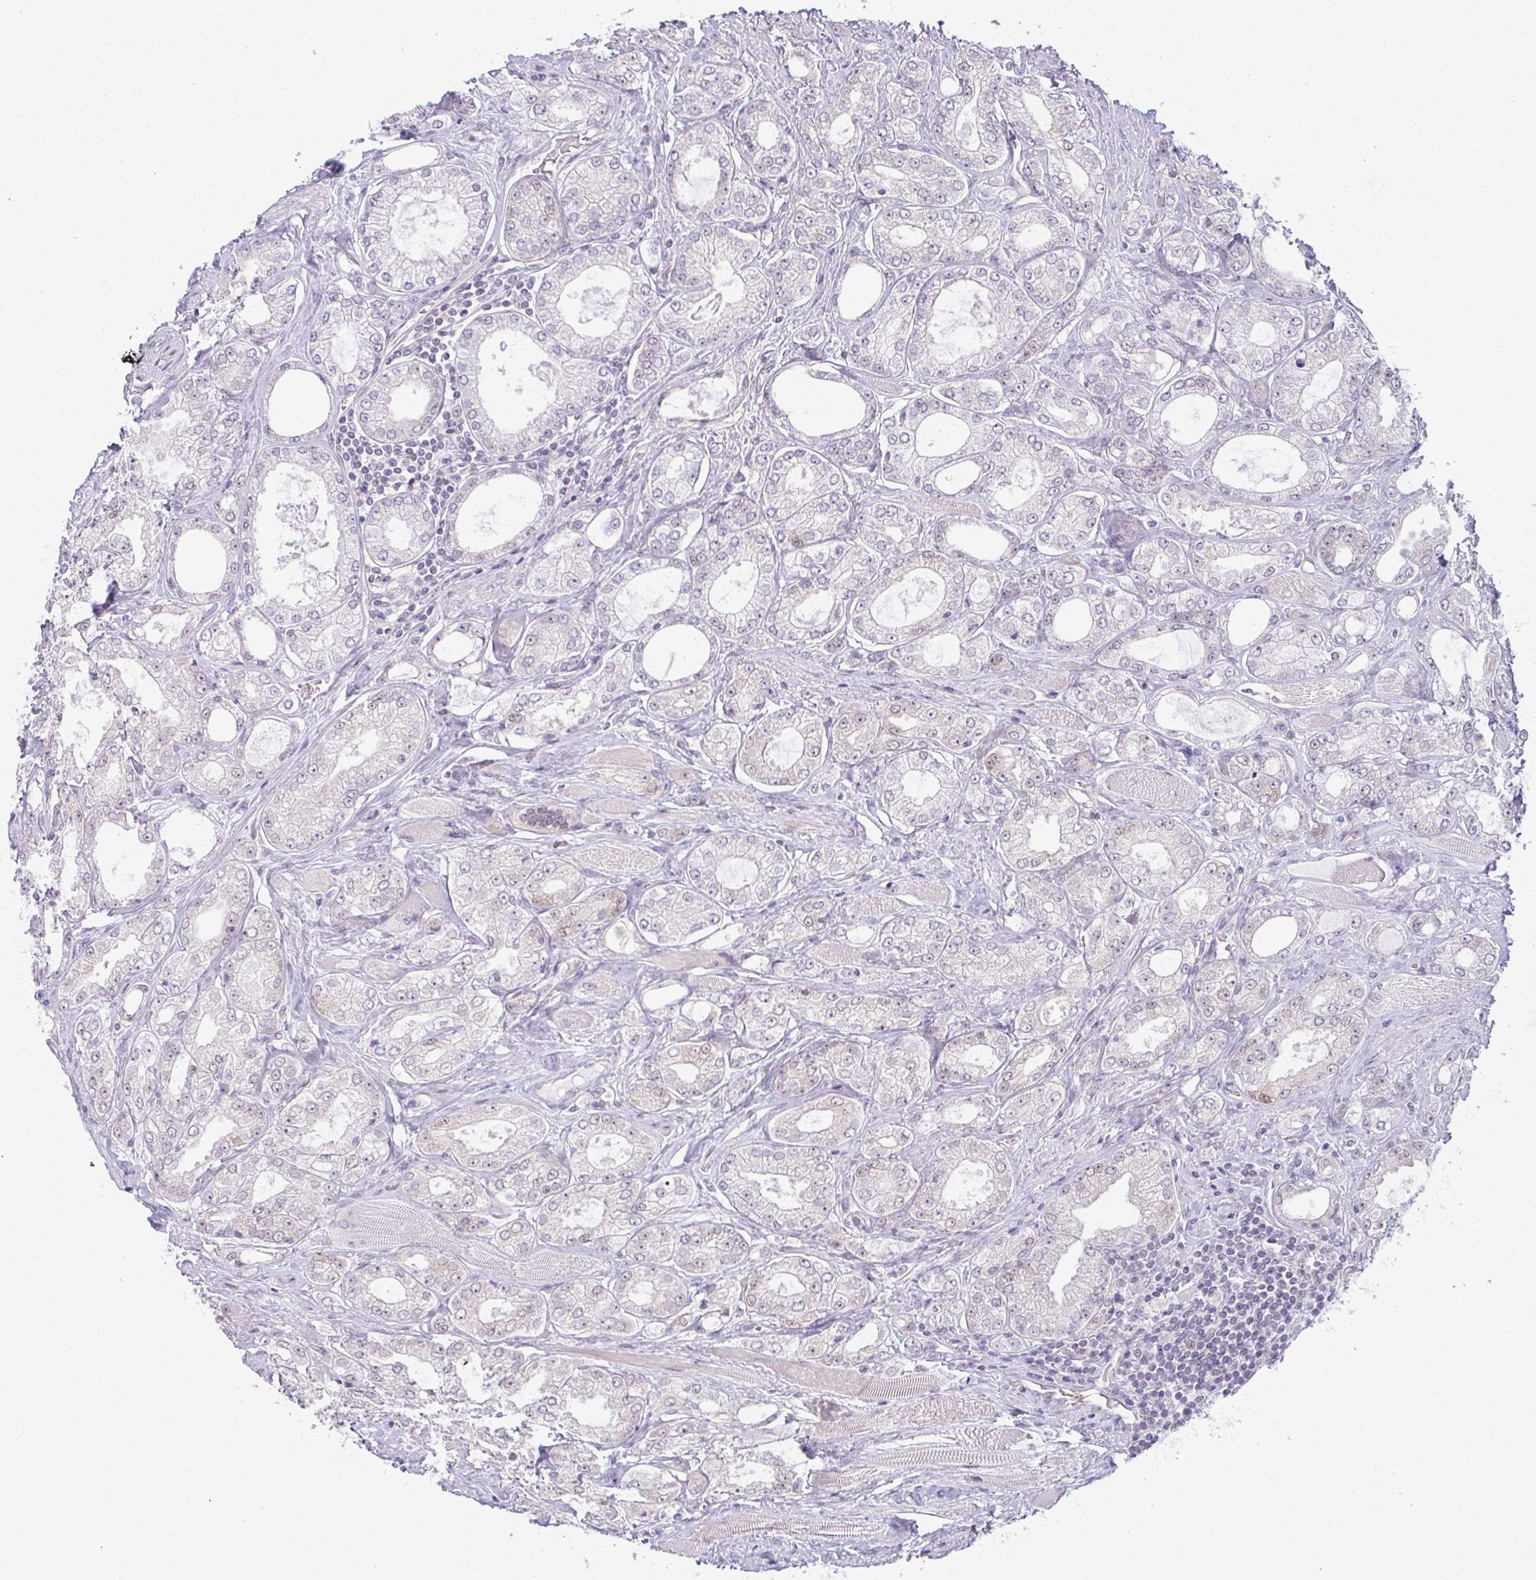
{"staining": {"intensity": "negative", "quantity": "none", "location": "none"}, "tissue": "prostate cancer", "cell_type": "Tumor cells", "image_type": "cancer", "snomed": [{"axis": "morphology", "description": "Adenocarcinoma, High grade"}, {"axis": "topography", "description": "Prostate"}], "caption": "Micrograph shows no protein staining in tumor cells of prostate cancer tissue.", "gene": "CSE1L", "patient": {"sex": "male", "age": 68}}